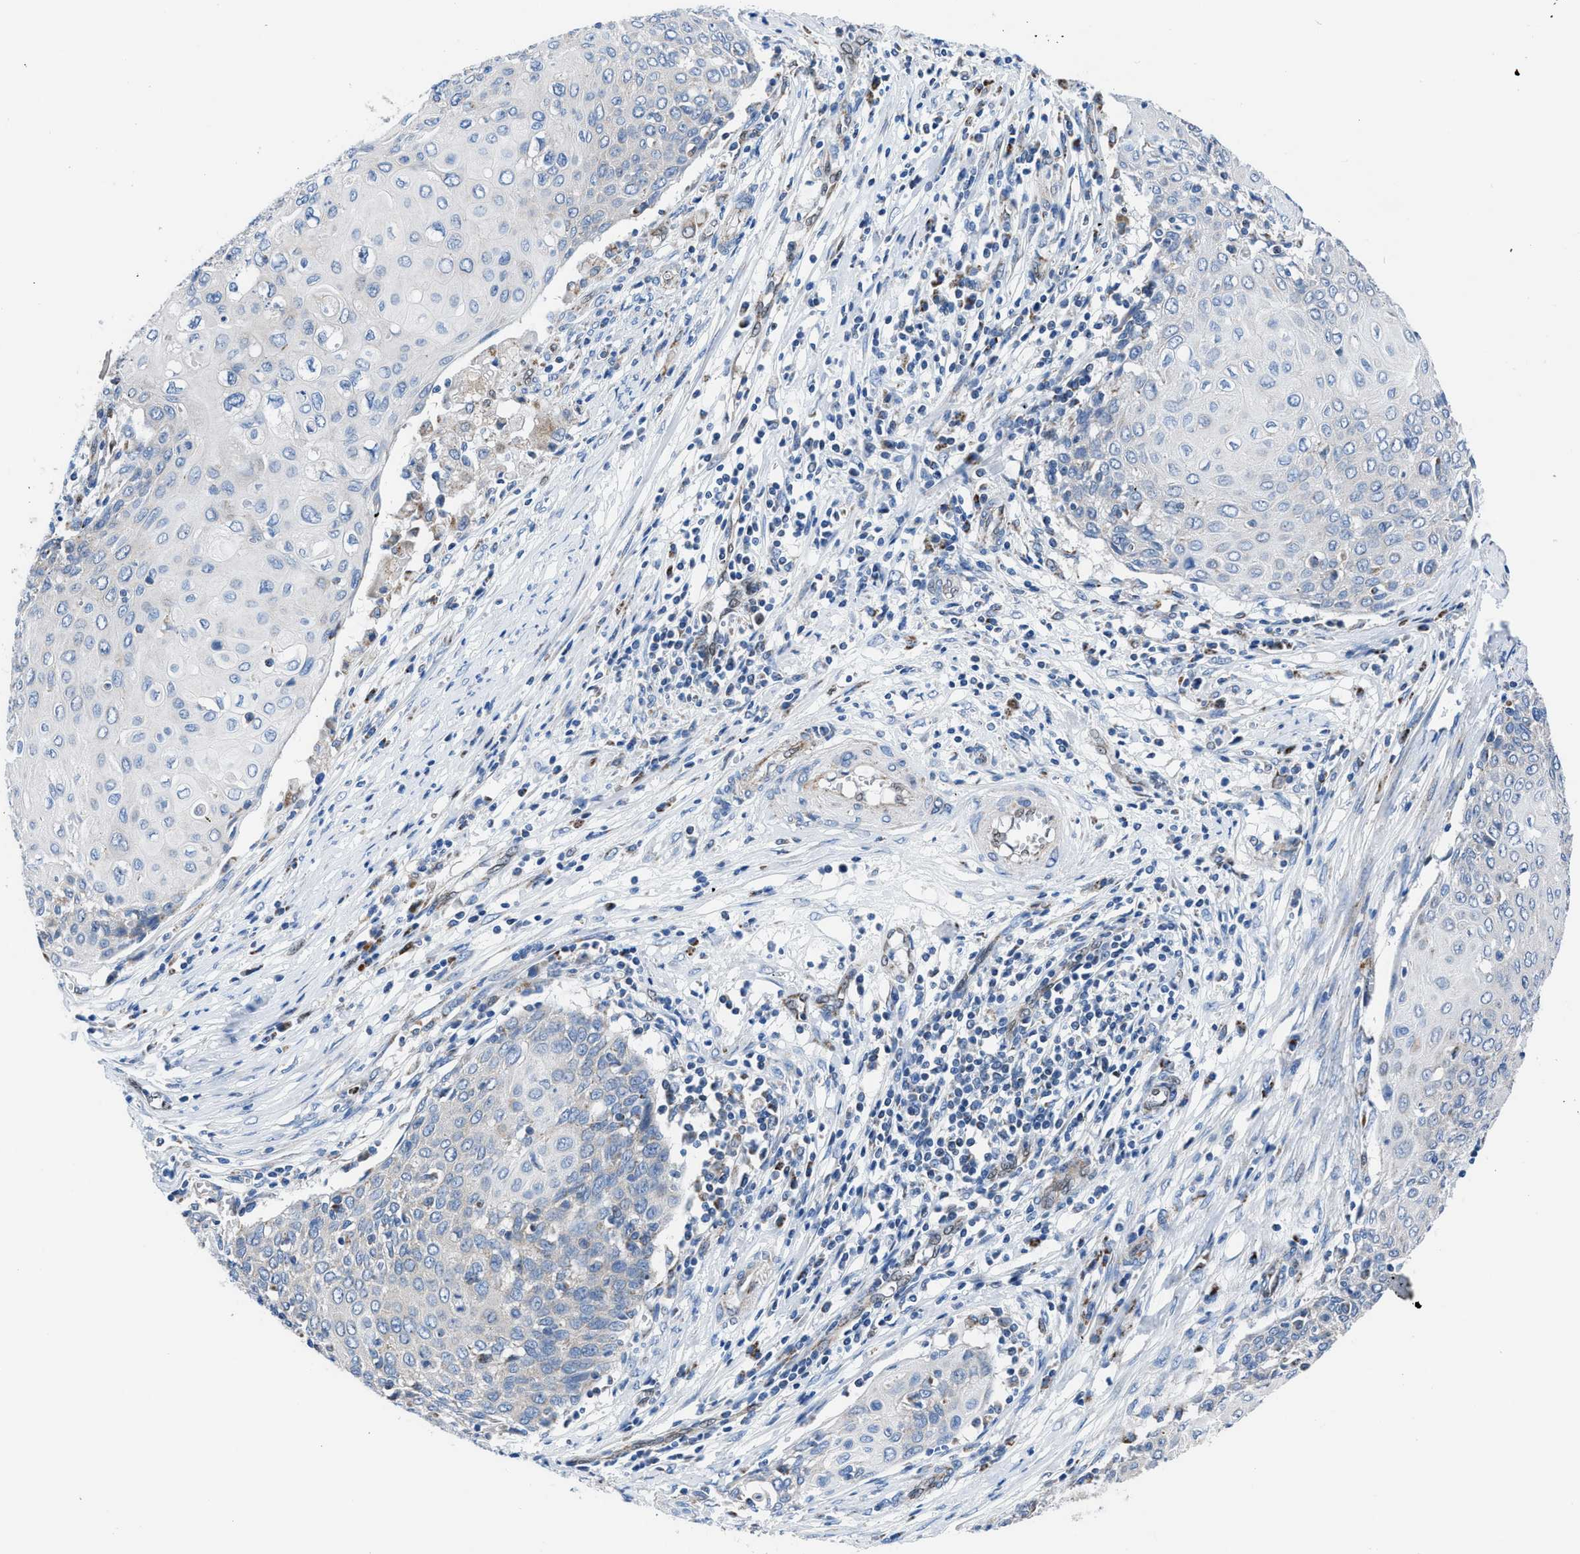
{"staining": {"intensity": "negative", "quantity": "none", "location": "none"}, "tissue": "cervical cancer", "cell_type": "Tumor cells", "image_type": "cancer", "snomed": [{"axis": "morphology", "description": "Squamous cell carcinoma, NOS"}, {"axis": "topography", "description": "Cervix"}], "caption": "Immunohistochemistry of cervical cancer exhibits no positivity in tumor cells.", "gene": "LMO2", "patient": {"sex": "female", "age": 39}}